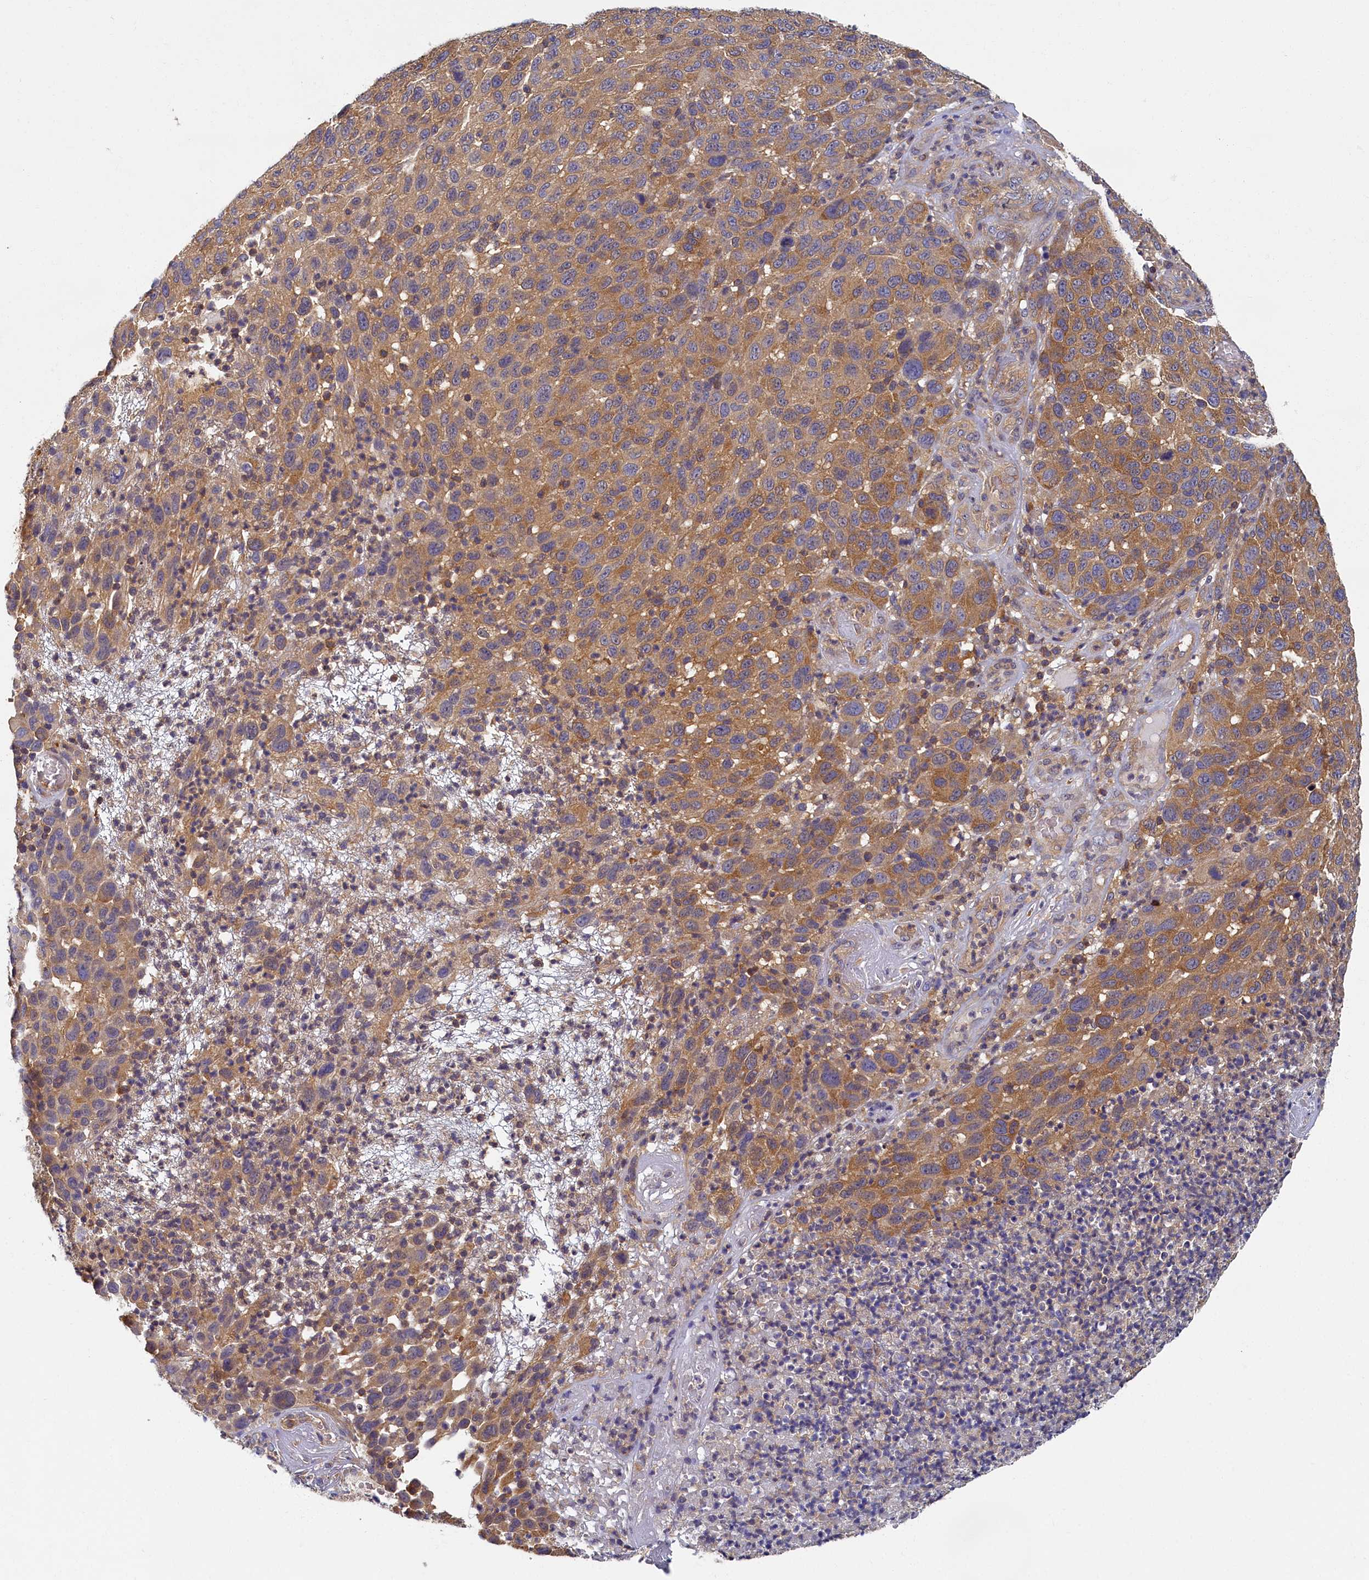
{"staining": {"intensity": "moderate", "quantity": ">75%", "location": "cytoplasmic/membranous"}, "tissue": "melanoma", "cell_type": "Tumor cells", "image_type": "cancer", "snomed": [{"axis": "morphology", "description": "Malignant melanoma, NOS"}, {"axis": "topography", "description": "Skin"}], "caption": "Protein positivity by immunohistochemistry reveals moderate cytoplasmic/membranous positivity in approximately >75% of tumor cells in malignant melanoma. The staining was performed using DAB, with brown indicating positive protein expression. Nuclei are stained blue with hematoxylin.", "gene": "TBCB", "patient": {"sex": "male", "age": 49}}